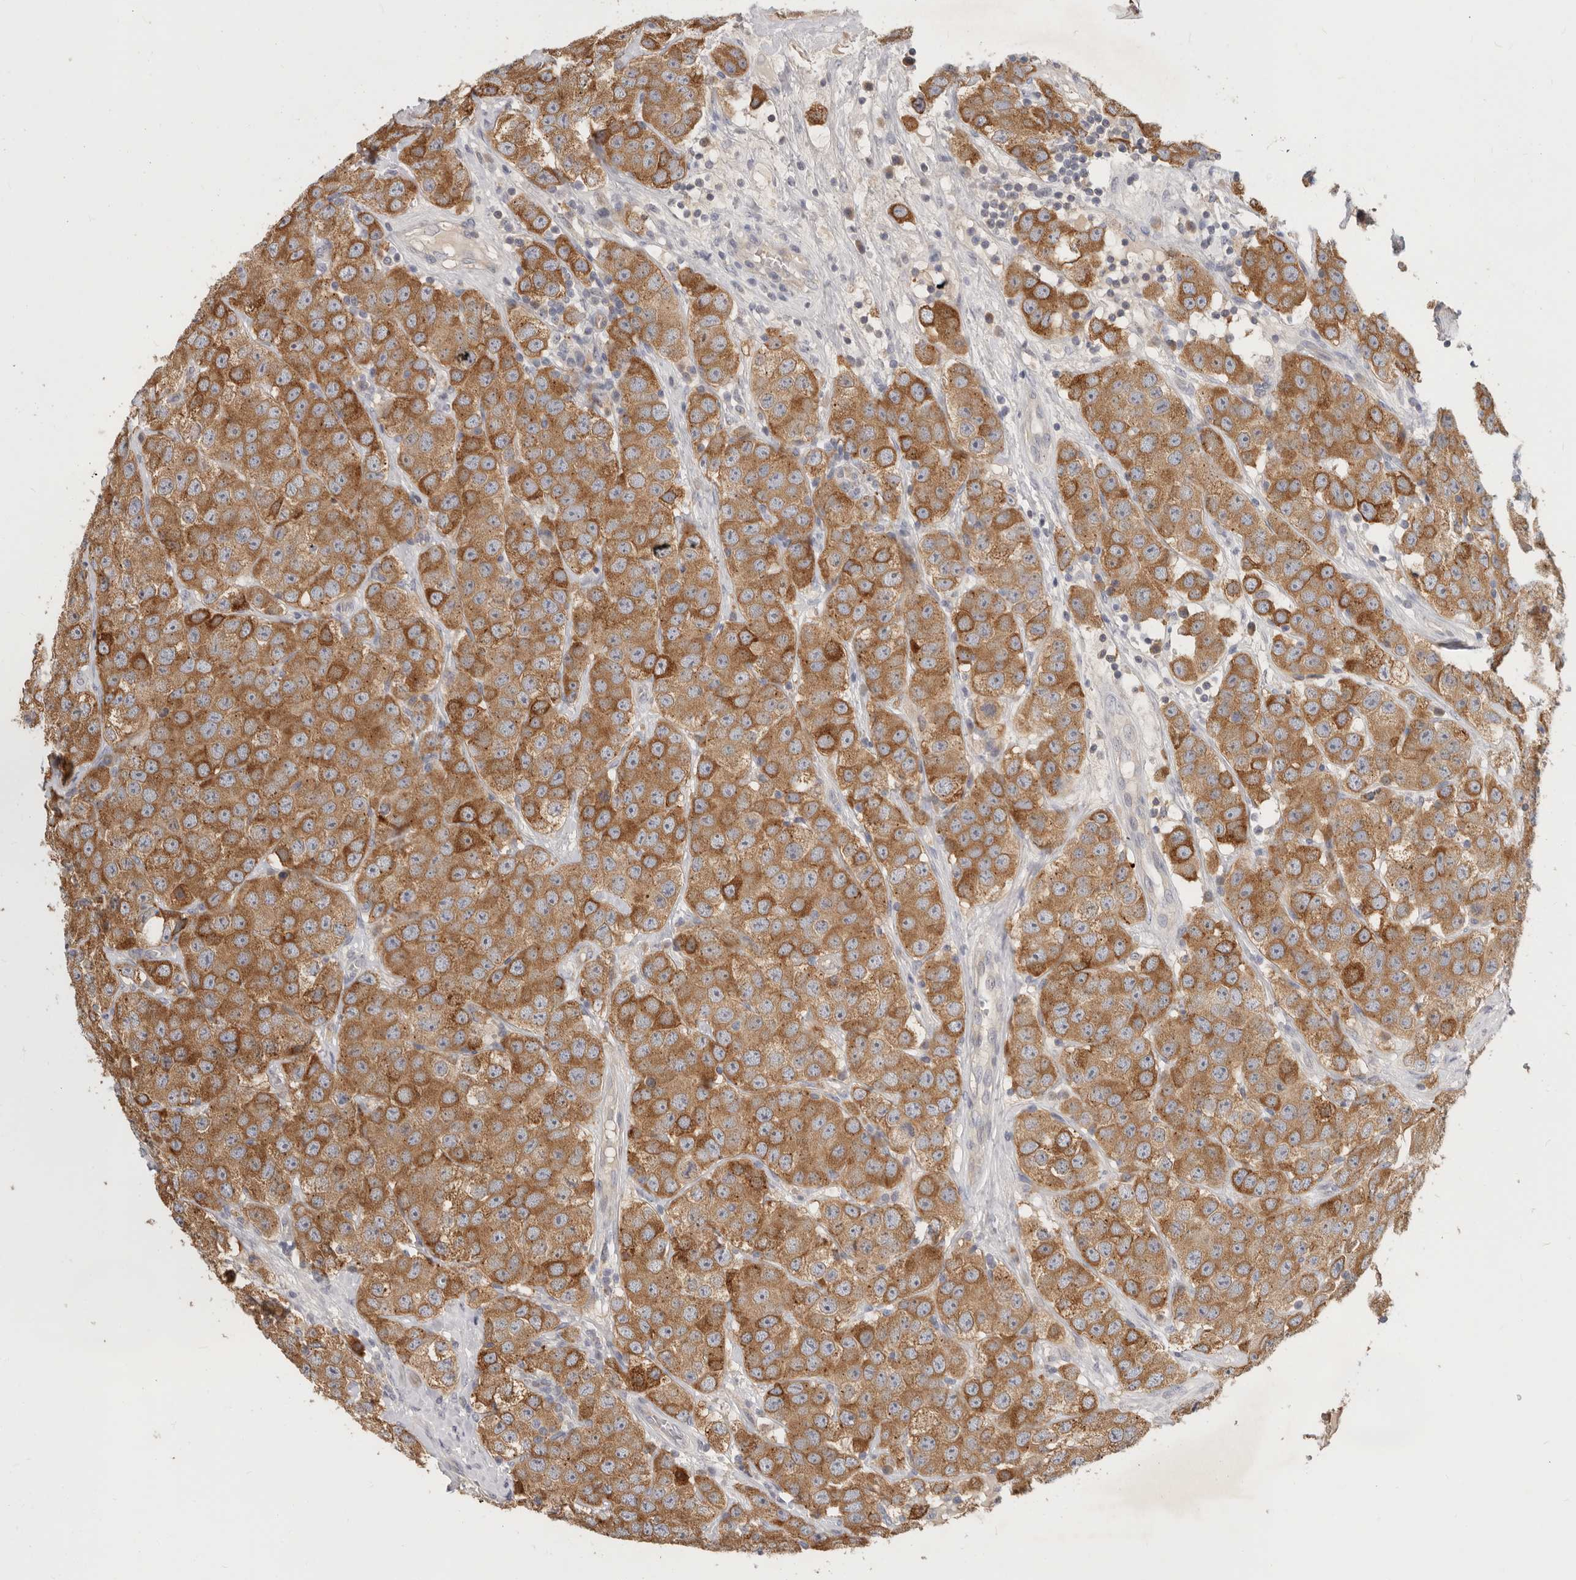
{"staining": {"intensity": "moderate", "quantity": ">75%", "location": "cytoplasmic/membranous"}, "tissue": "testis cancer", "cell_type": "Tumor cells", "image_type": "cancer", "snomed": [{"axis": "morphology", "description": "Seminoma, NOS"}, {"axis": "topography", "description": "Testis"}], "caption": "Seminoma (testis) tissue displays moderate cytoplasmic/membranous staining in approximately >75% of tumor cells, visualized by immunohistochemistry. (DAB = brown stain, brightfield microscopy at high magnification).", "gene": "TFB2M", "patient": {"sex": "male", "age": 28}}